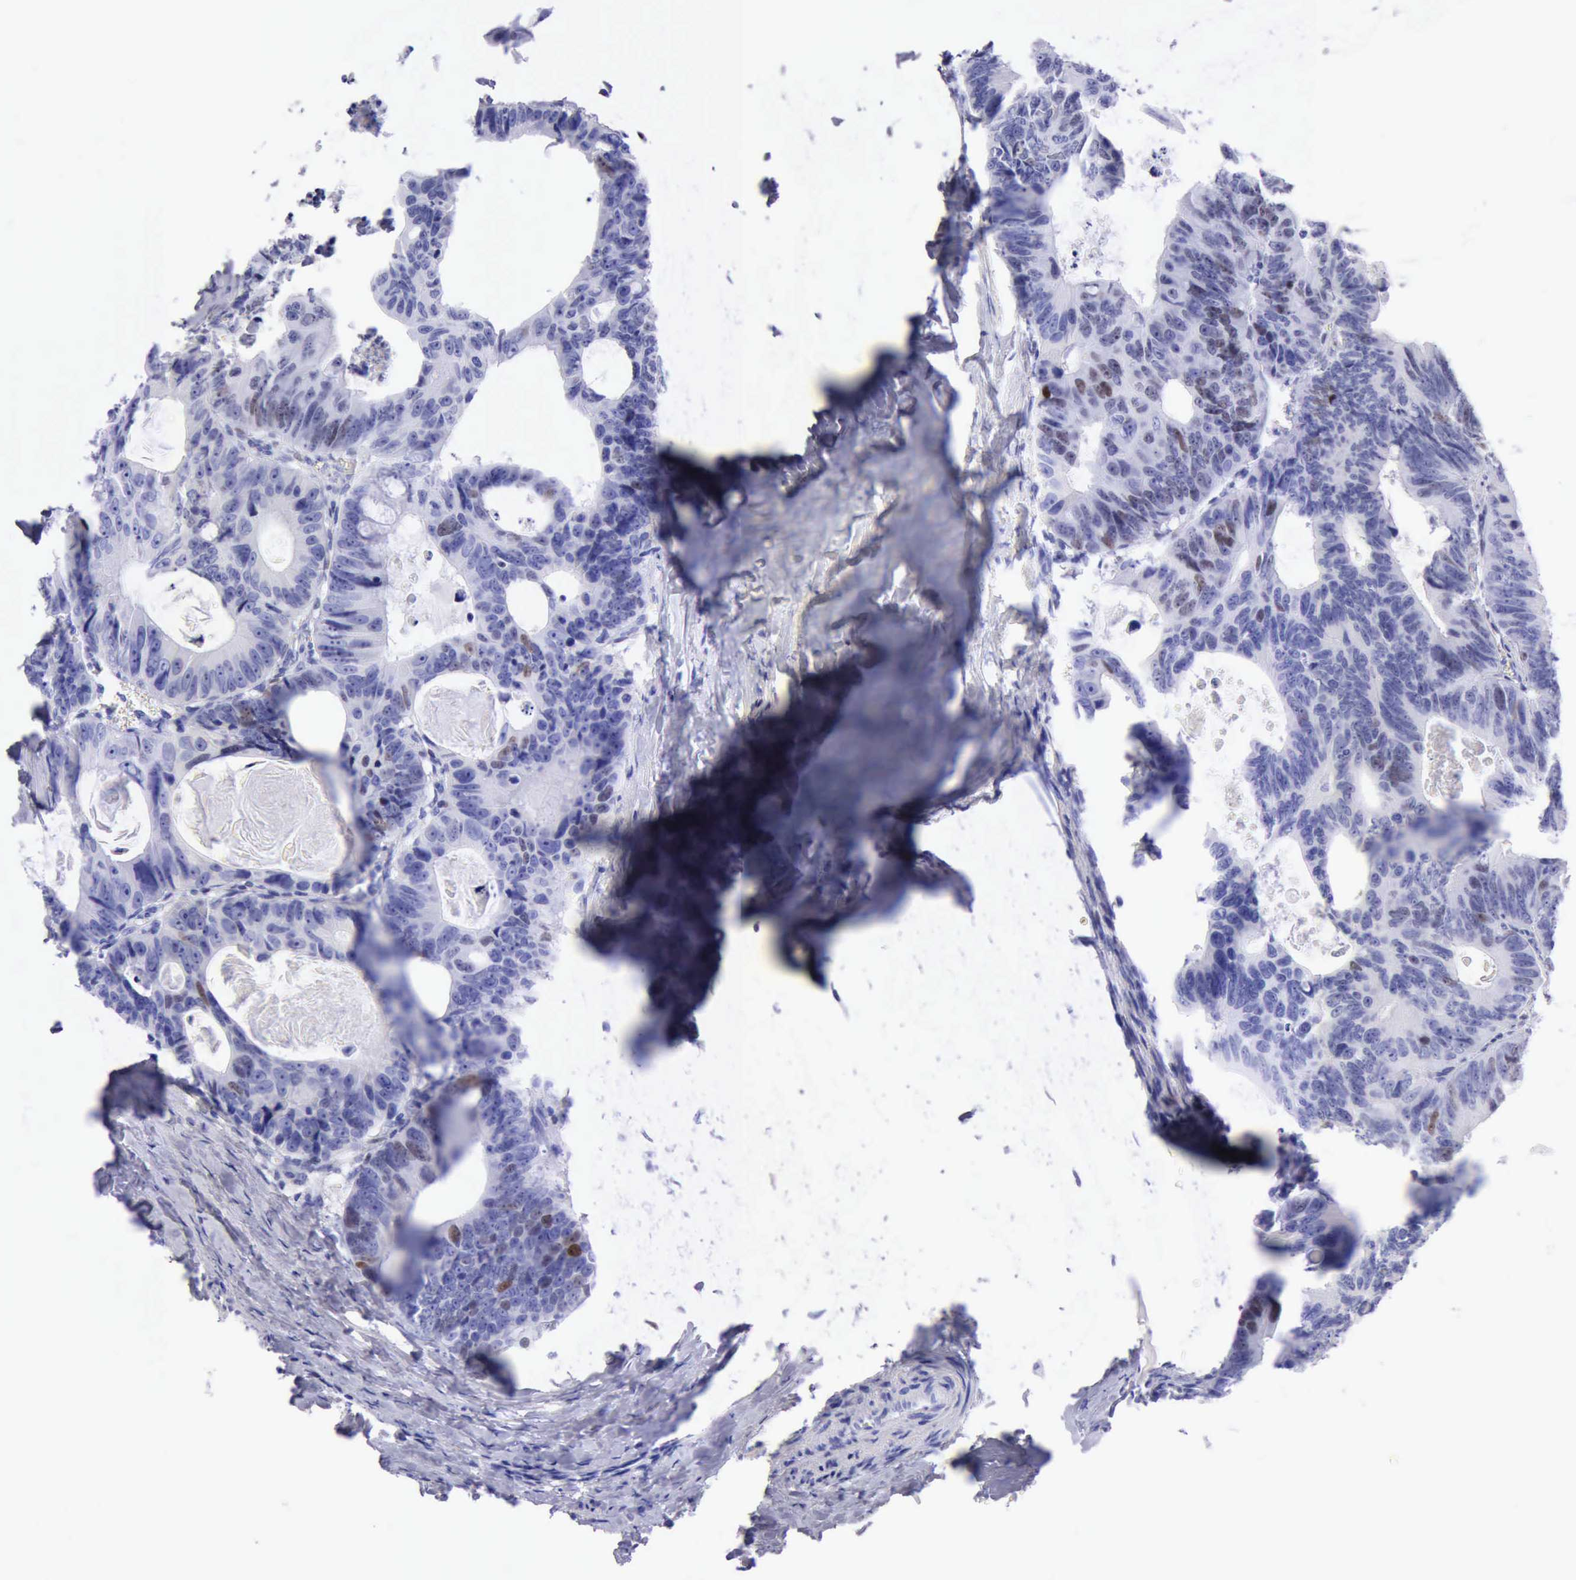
{"staining": {"intensity": "moderate", "quantity": "<25%", "location": "nuclear"}, "tissue": "colorectal cancer", "cell_type": "Tumor cells", "image_type": "cancer", "snomed": [{"axis": "morphology", "description": "Adenocarcinoma, NOS"}, {"axis": "topography", "description": "Colon"}], "caption": "IHC staining of colorectal adenocarcinoma, which shows low levels of moderate nuclear staining in approximately <25% of tumor cells indicating moderate nuclear protein positivity. The staining was performed using DAB (brown) for protein detection and nuclei were counterstained in hematoxylin (blue).", "gene": "MCM2", "patient": {"sex": "female", "age": 55}}